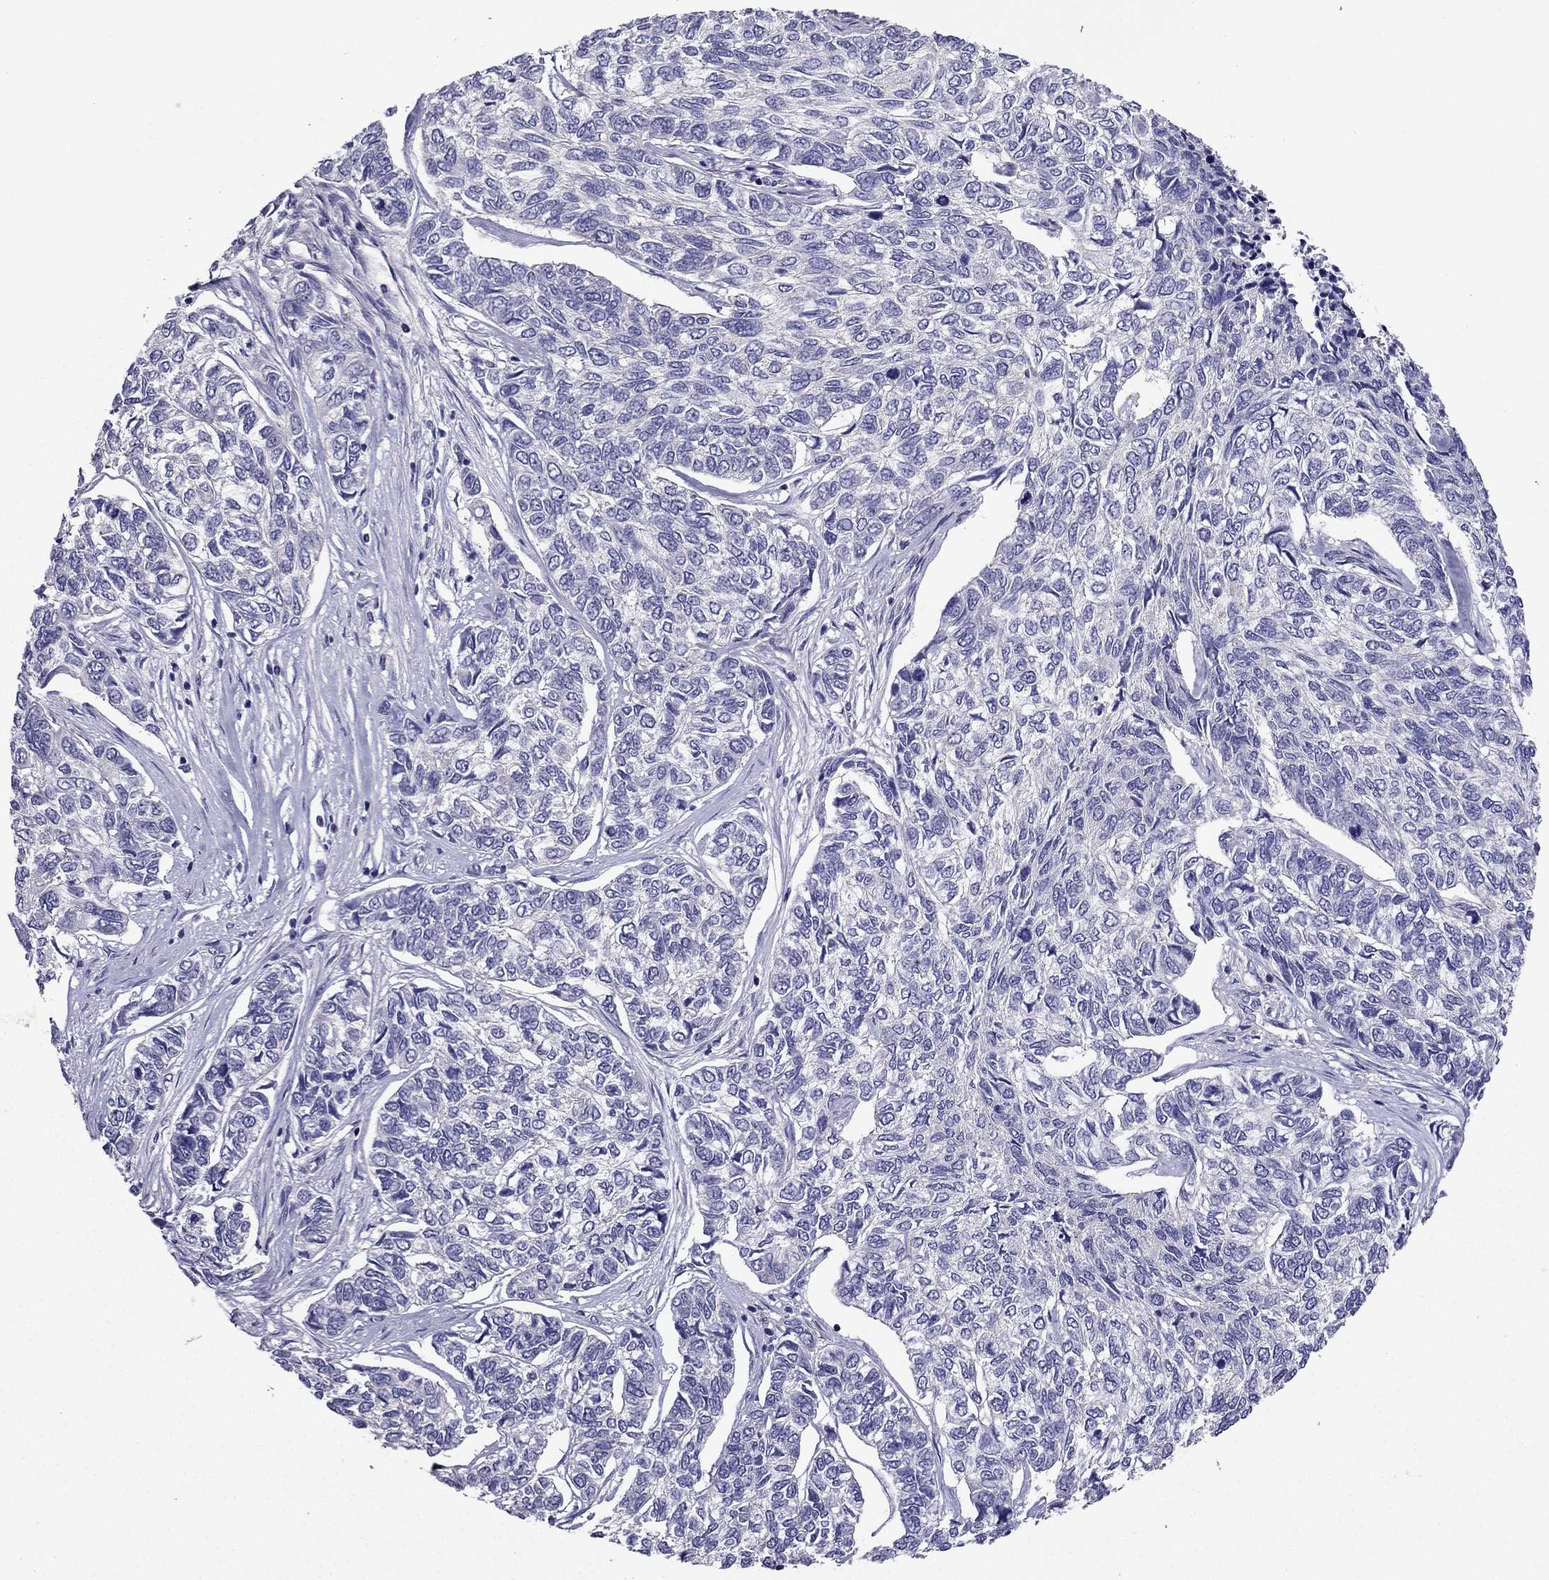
{"staining": {"intensity": "negative", "quantity": "none", "location": "none"}, "tissue": "skin cancer", "cell_type": "Tumor cells", "image_type": "cancer", "snomed": [{"axis": "morphology", "description": "Basal cell carcinoma"}, {"axis": "topography", "description": "Skin"}], "caption": "DAB immunohistochemical staining of basal cell carcinoma (skin) exhibits no significant staining in tumor cells.", "gene": "AAK1", "patient": {"sex": "female", "age": 65}}